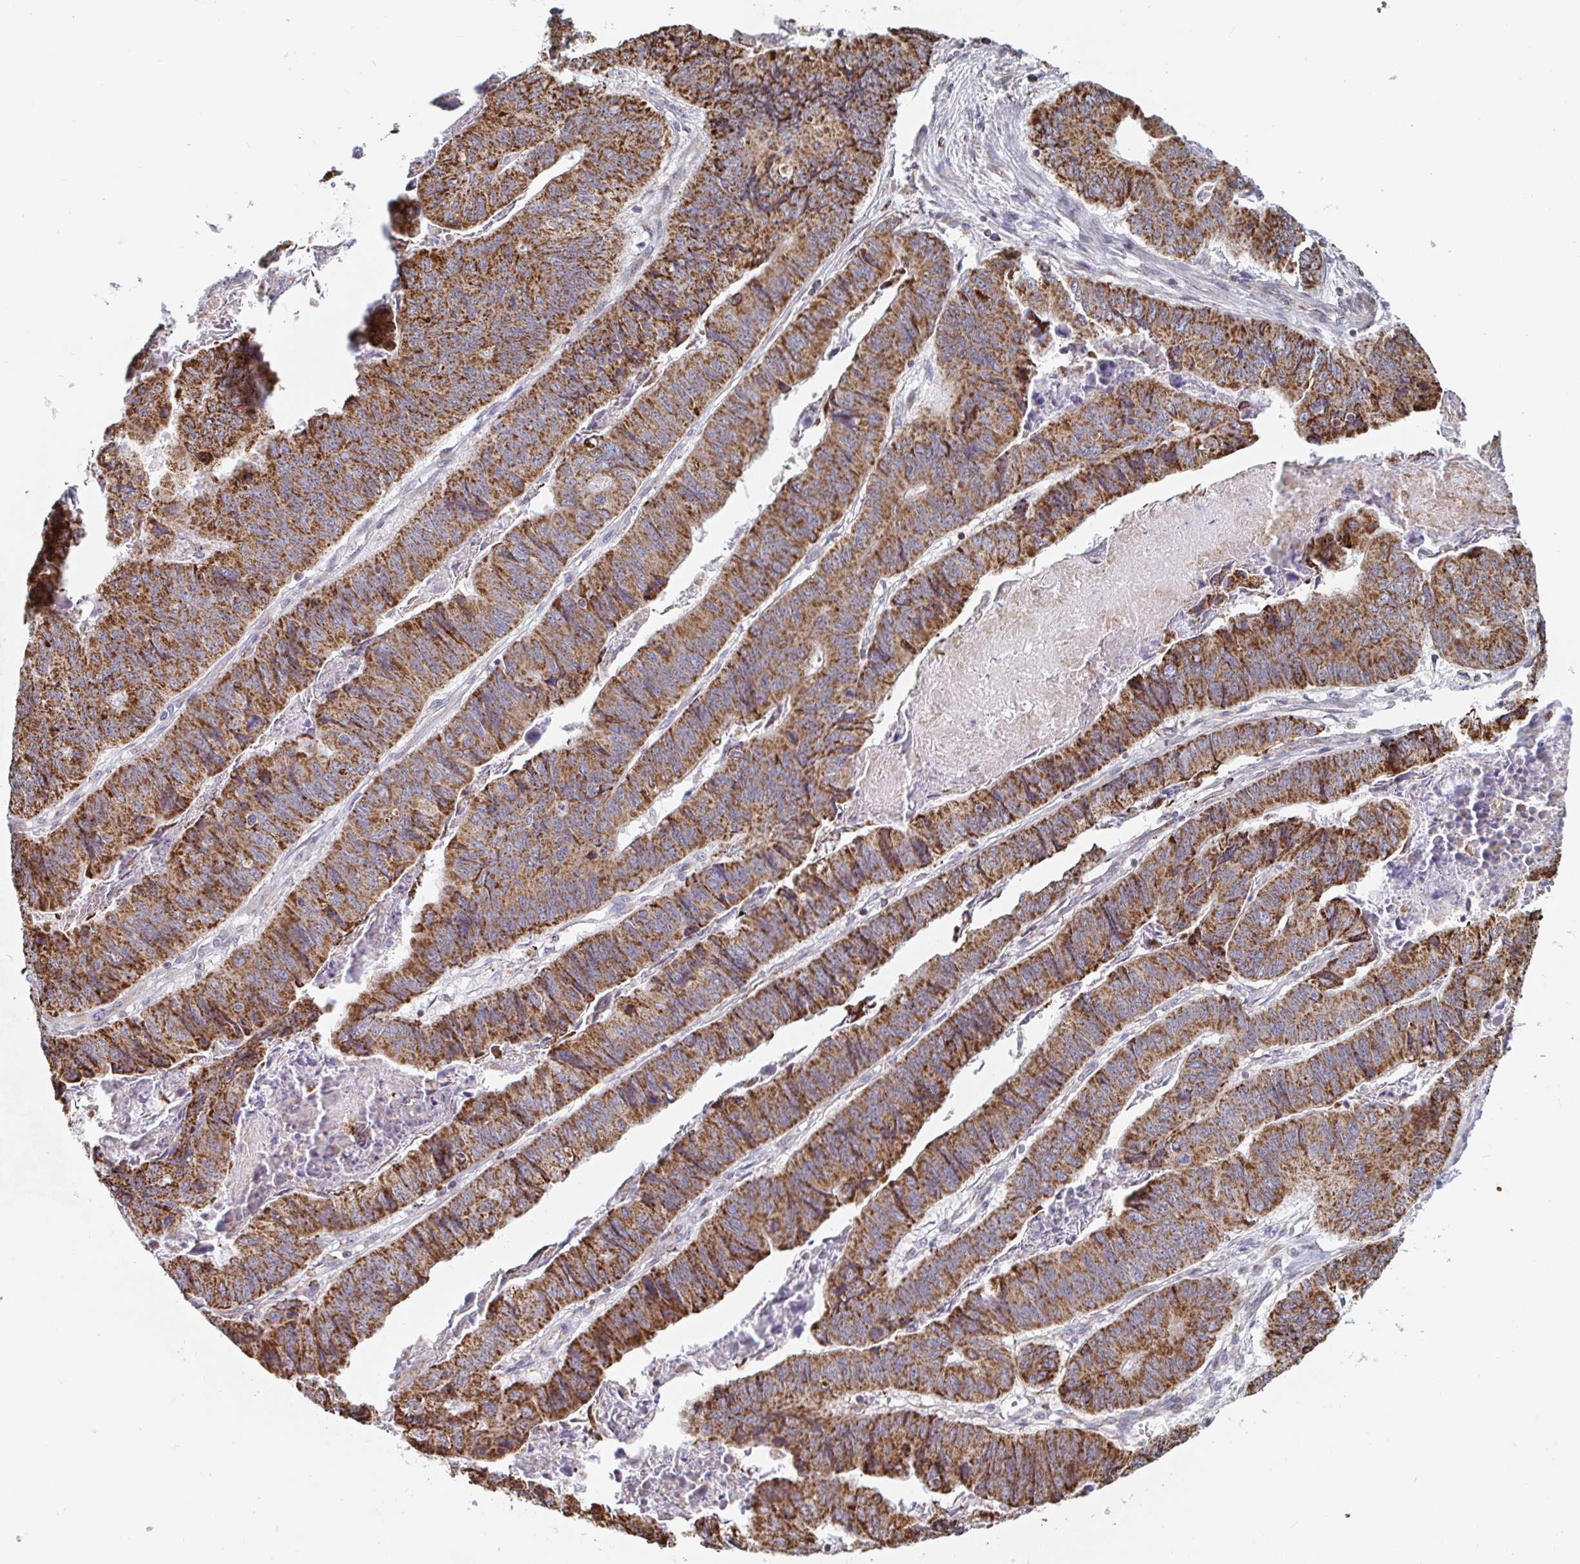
{"staining": {"intensity": "moderate", "quantity": ">75%", "location": "cytoplasmic/membranous"}, "tissue": "stomach cancer", "cell_type": "Tumor cells", "image_type": "cancer", "snomed": [{"axis": "morphology", "description": "Adenocarcinoma, NOS"}, {"axis": "topography", "description": "Stomach, lower"}], "caption": "Tumor cells show medium levels of moderate cytoplasmic/membranous positivity in approximately >75% of cells in stomach adenocarcinoma.", "gene": "STARD8", "patient": {"sex": "male", "age": 77}}